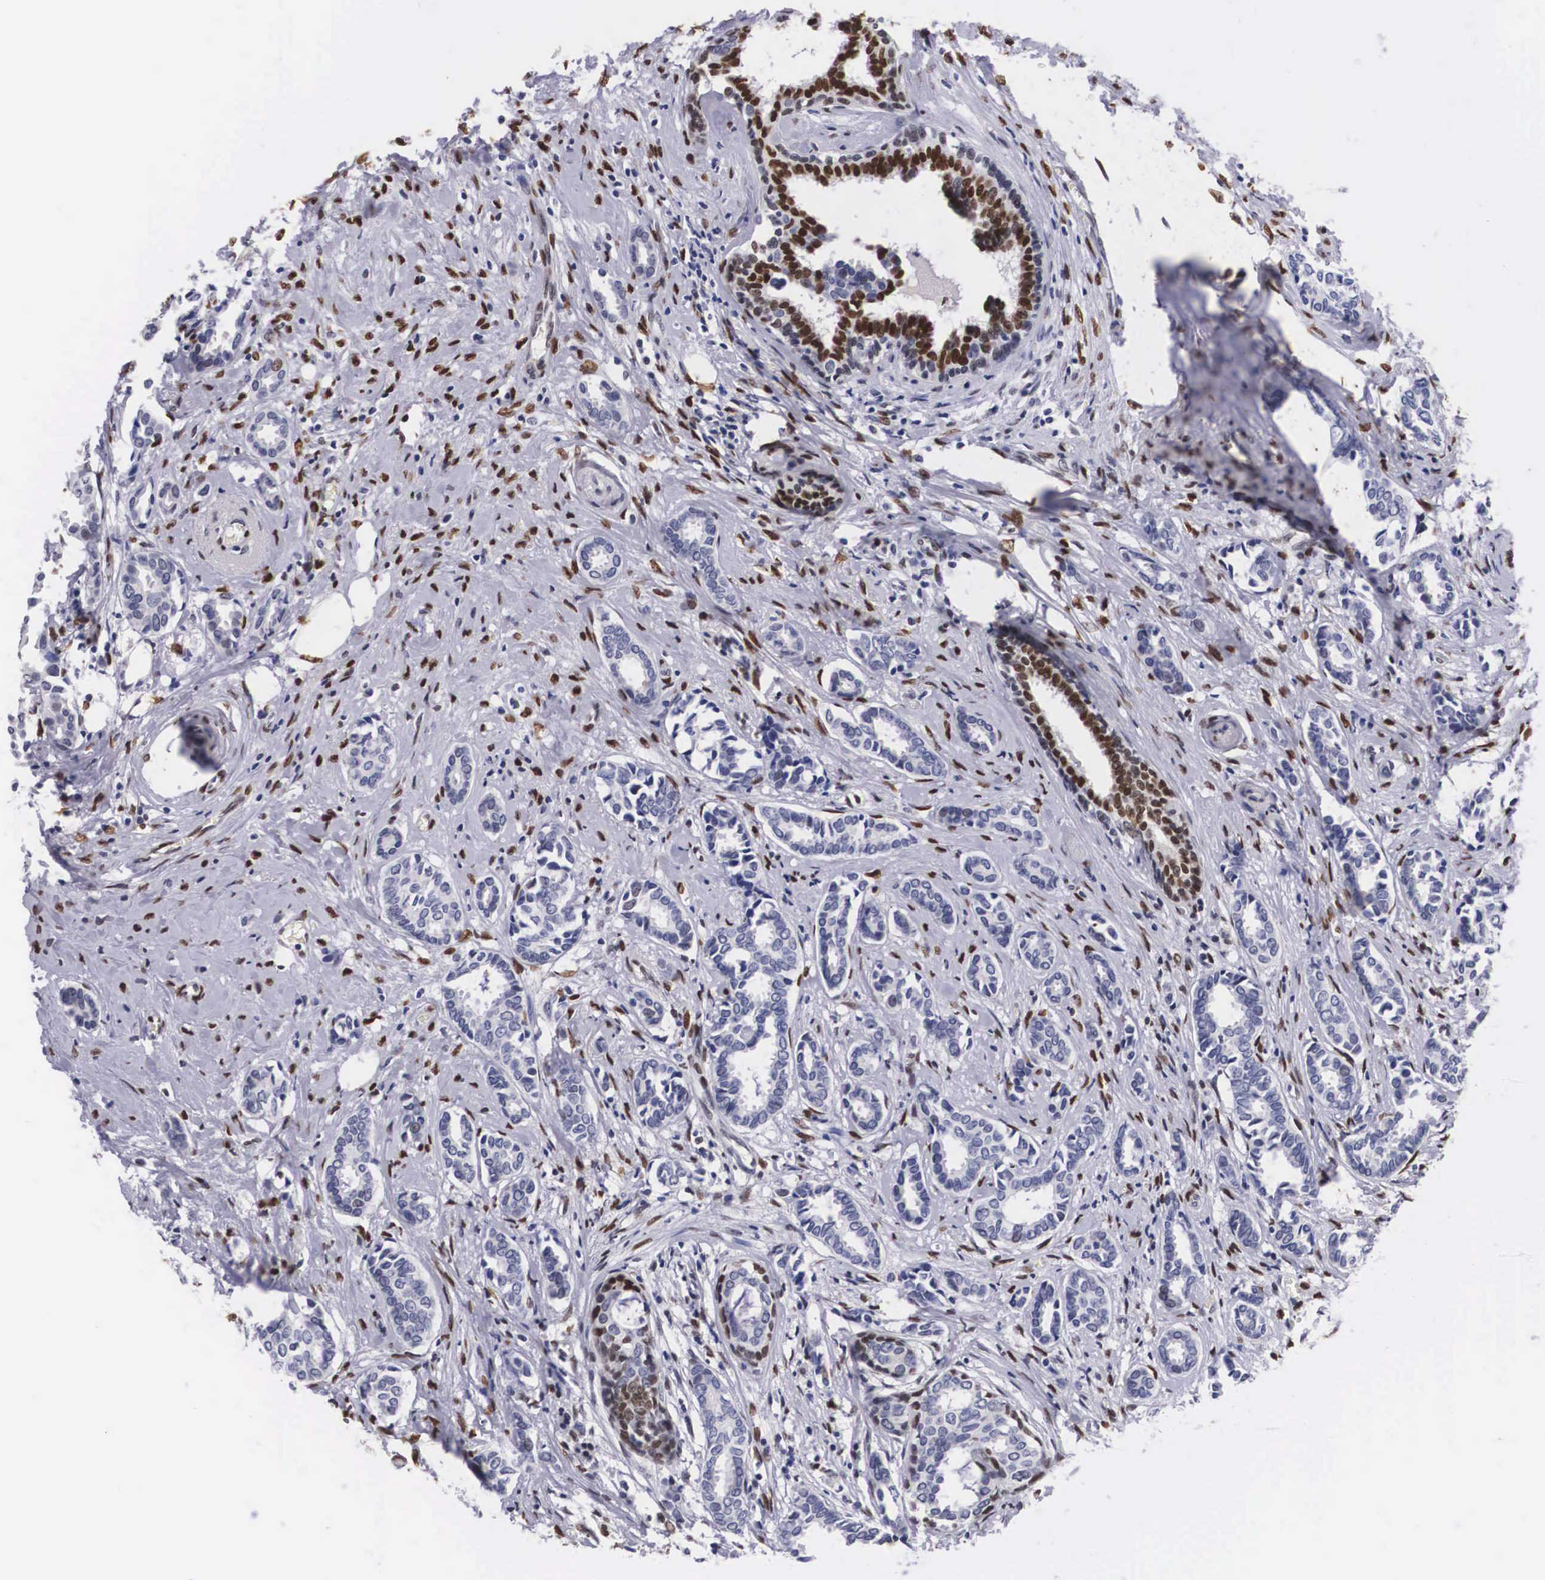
{"staining": {"intensity": "moderate", "quantity": "<25%", "location": "nuclear"}, "tissue": "breast cancer", "cell_type": "Tumor cells", "image_type": "cancer", "snomed": [{"axis": "morphology", "description": "Duct carcinoma"}, {"axis": "topography", "description": "Breast"}], "caption": "An immunohistochemistry photomicrograph of neoplastic tissue is shown. Protein staining in brown labels moderate nuclear positivity in breast cancer within tumor cells. Immunohistochemistry (ihc) stains the protein in brown and the nuclei are stained blue.", "gene": "KHDRBS3", "patient": {"sex": "female", "age": 50}}